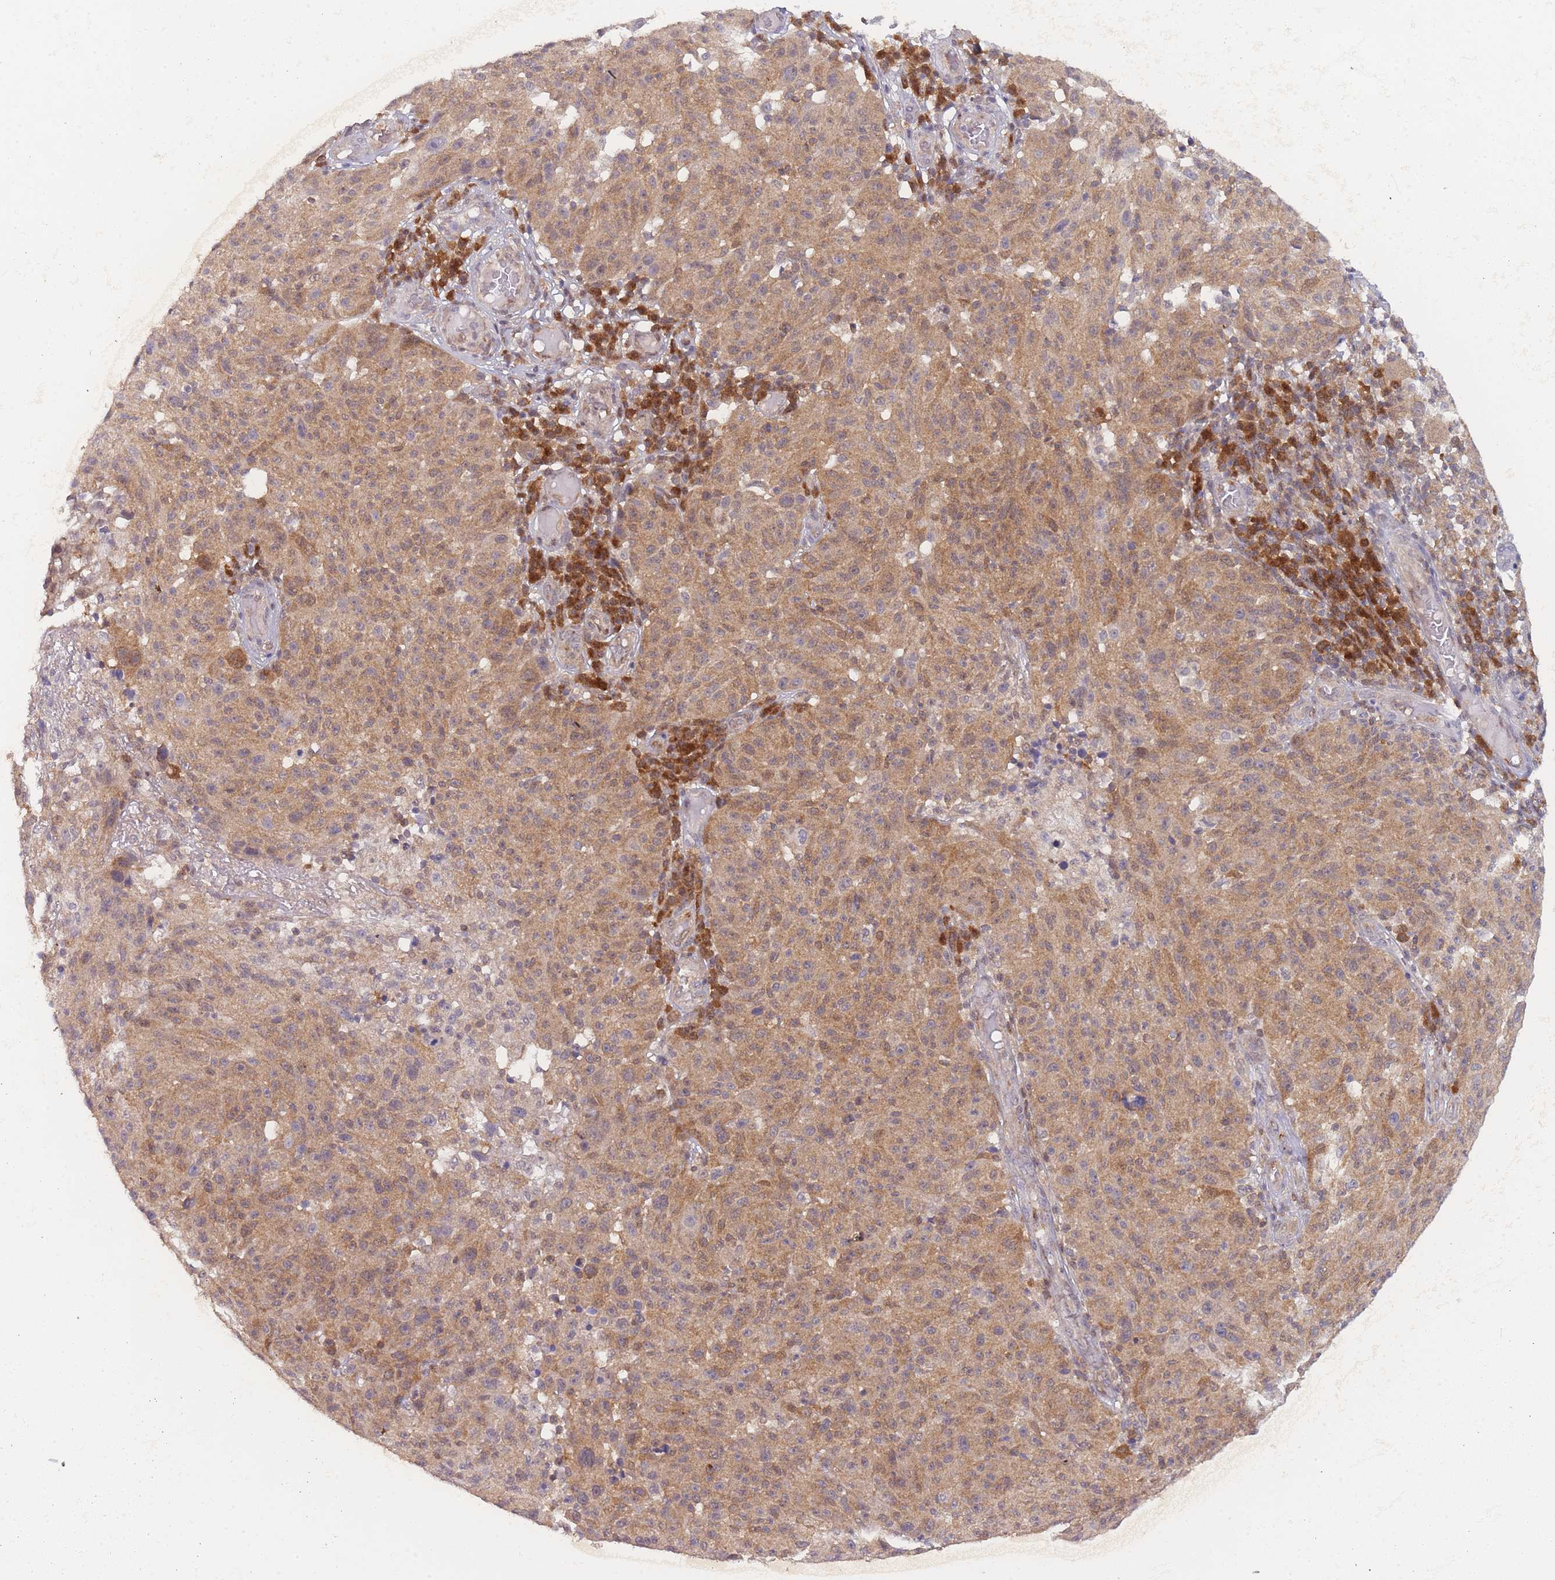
{"staining": {"intensity": "moderate", "quantity": ">75%", "location": "cytoplasmic/membranous"}, "tissue": "melanoma", "cell_type": "Tumor cells", "image_type": "cancer", "snomed": [{"axis": "morphology", "description": "Malignant melanoma, NOS"}, {"axis": "topography", "description": "Skin"}], "caption": "Protein staining by IHC exhibits moderate cytoplasmic/membranous positivity in about >75% of tumor cells in melanoma.", "gene": "MRI1", "patient": {"sex": "male", "age": 53}}